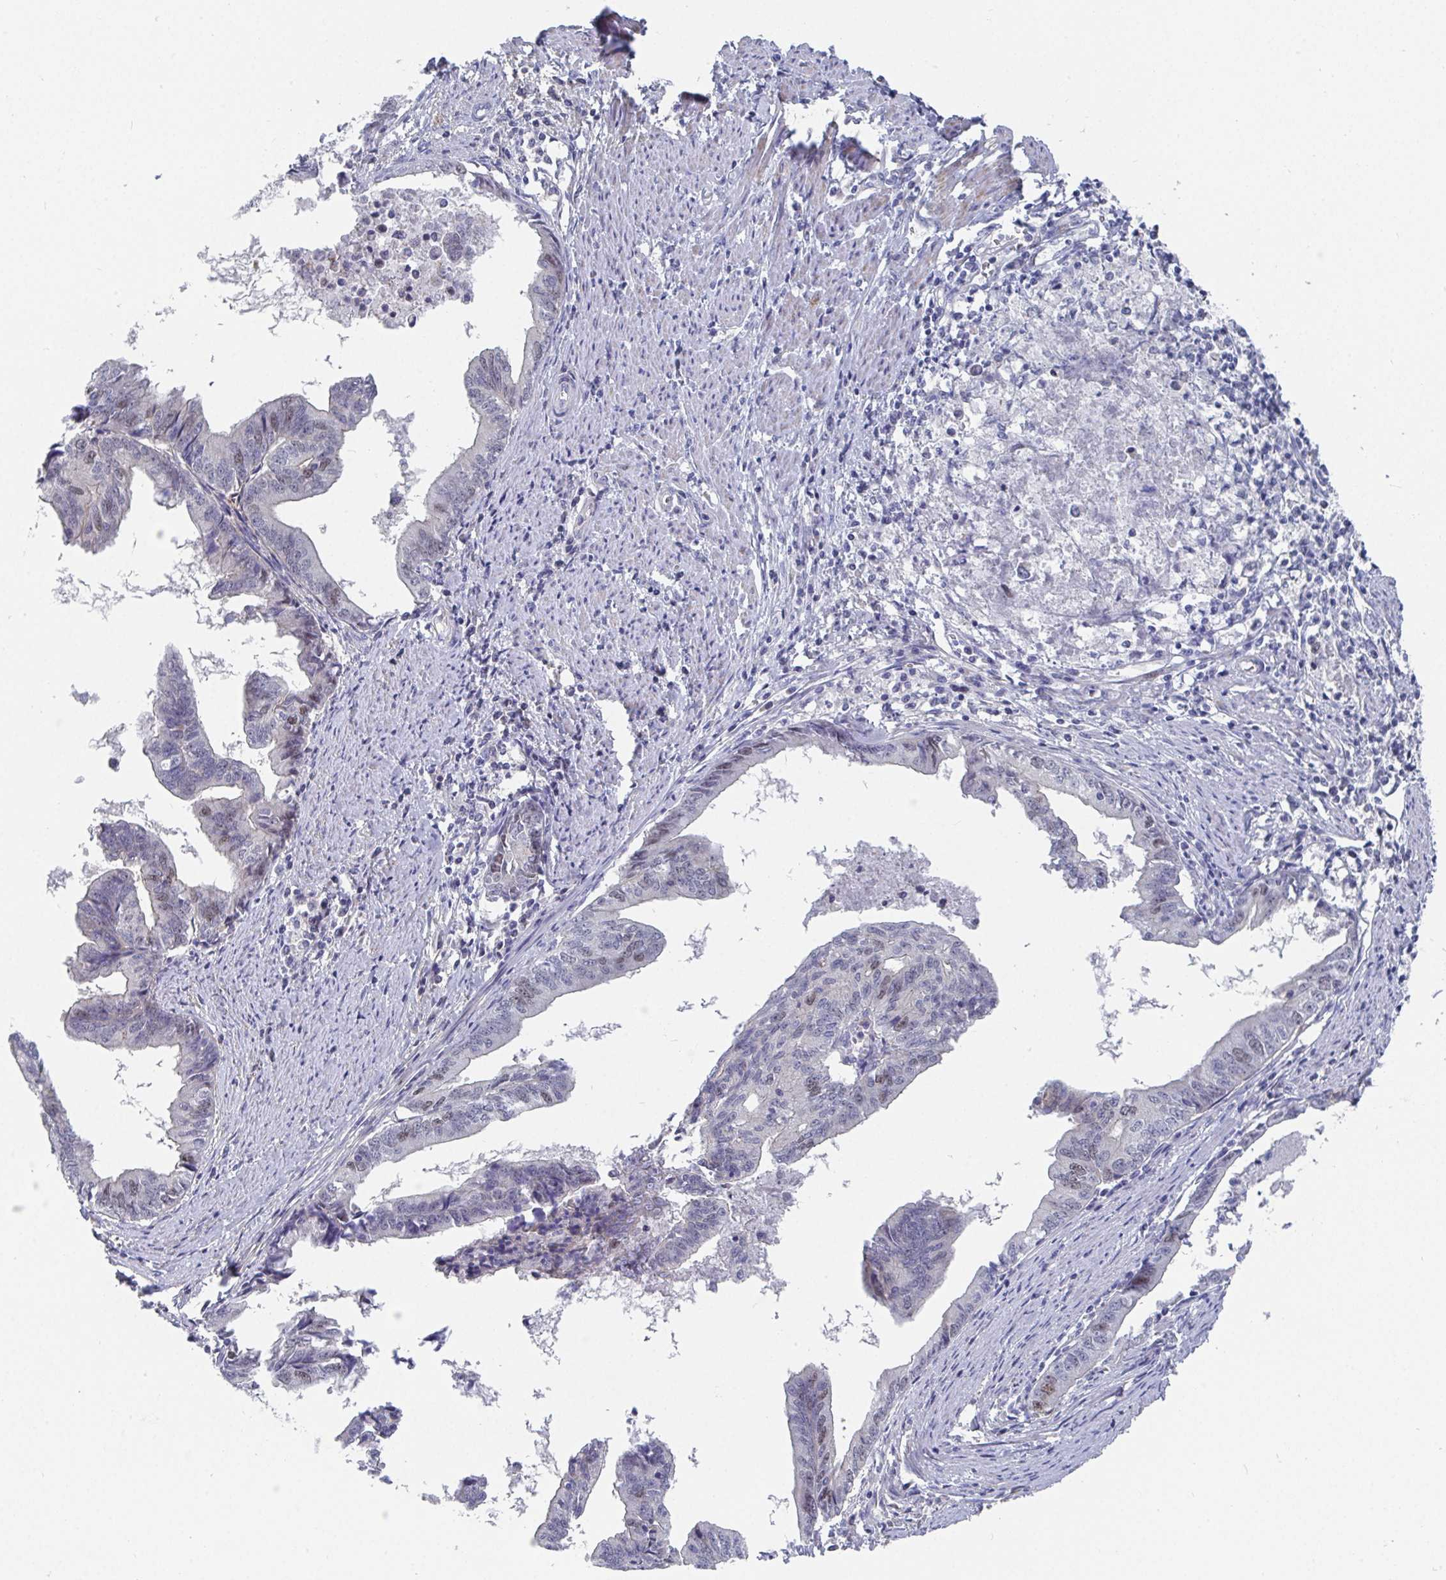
{"staining": {"intensity": "weak", "quantity": "<25%", "location": "nuclear"}, "tissue": "endometrial cancer", "cell_type": "Tumor cells", "image_type": "cancer", "snomed": [{"axis": "morphology", "description": "Adenocarcinoma, NOS"}, {"axis": "topography", "description": "Endometrium"}], "caption": "This micrograph is of endometrial cancer (adenocarcinoma) stained with immunohistochemistry (IHC) to label a protein in brown with the nuclei are counter-stained blue. There is no positivity in tumor cells.", "gene": "ATP5F1C", "patient": {"sex": "female", "age": 65}}